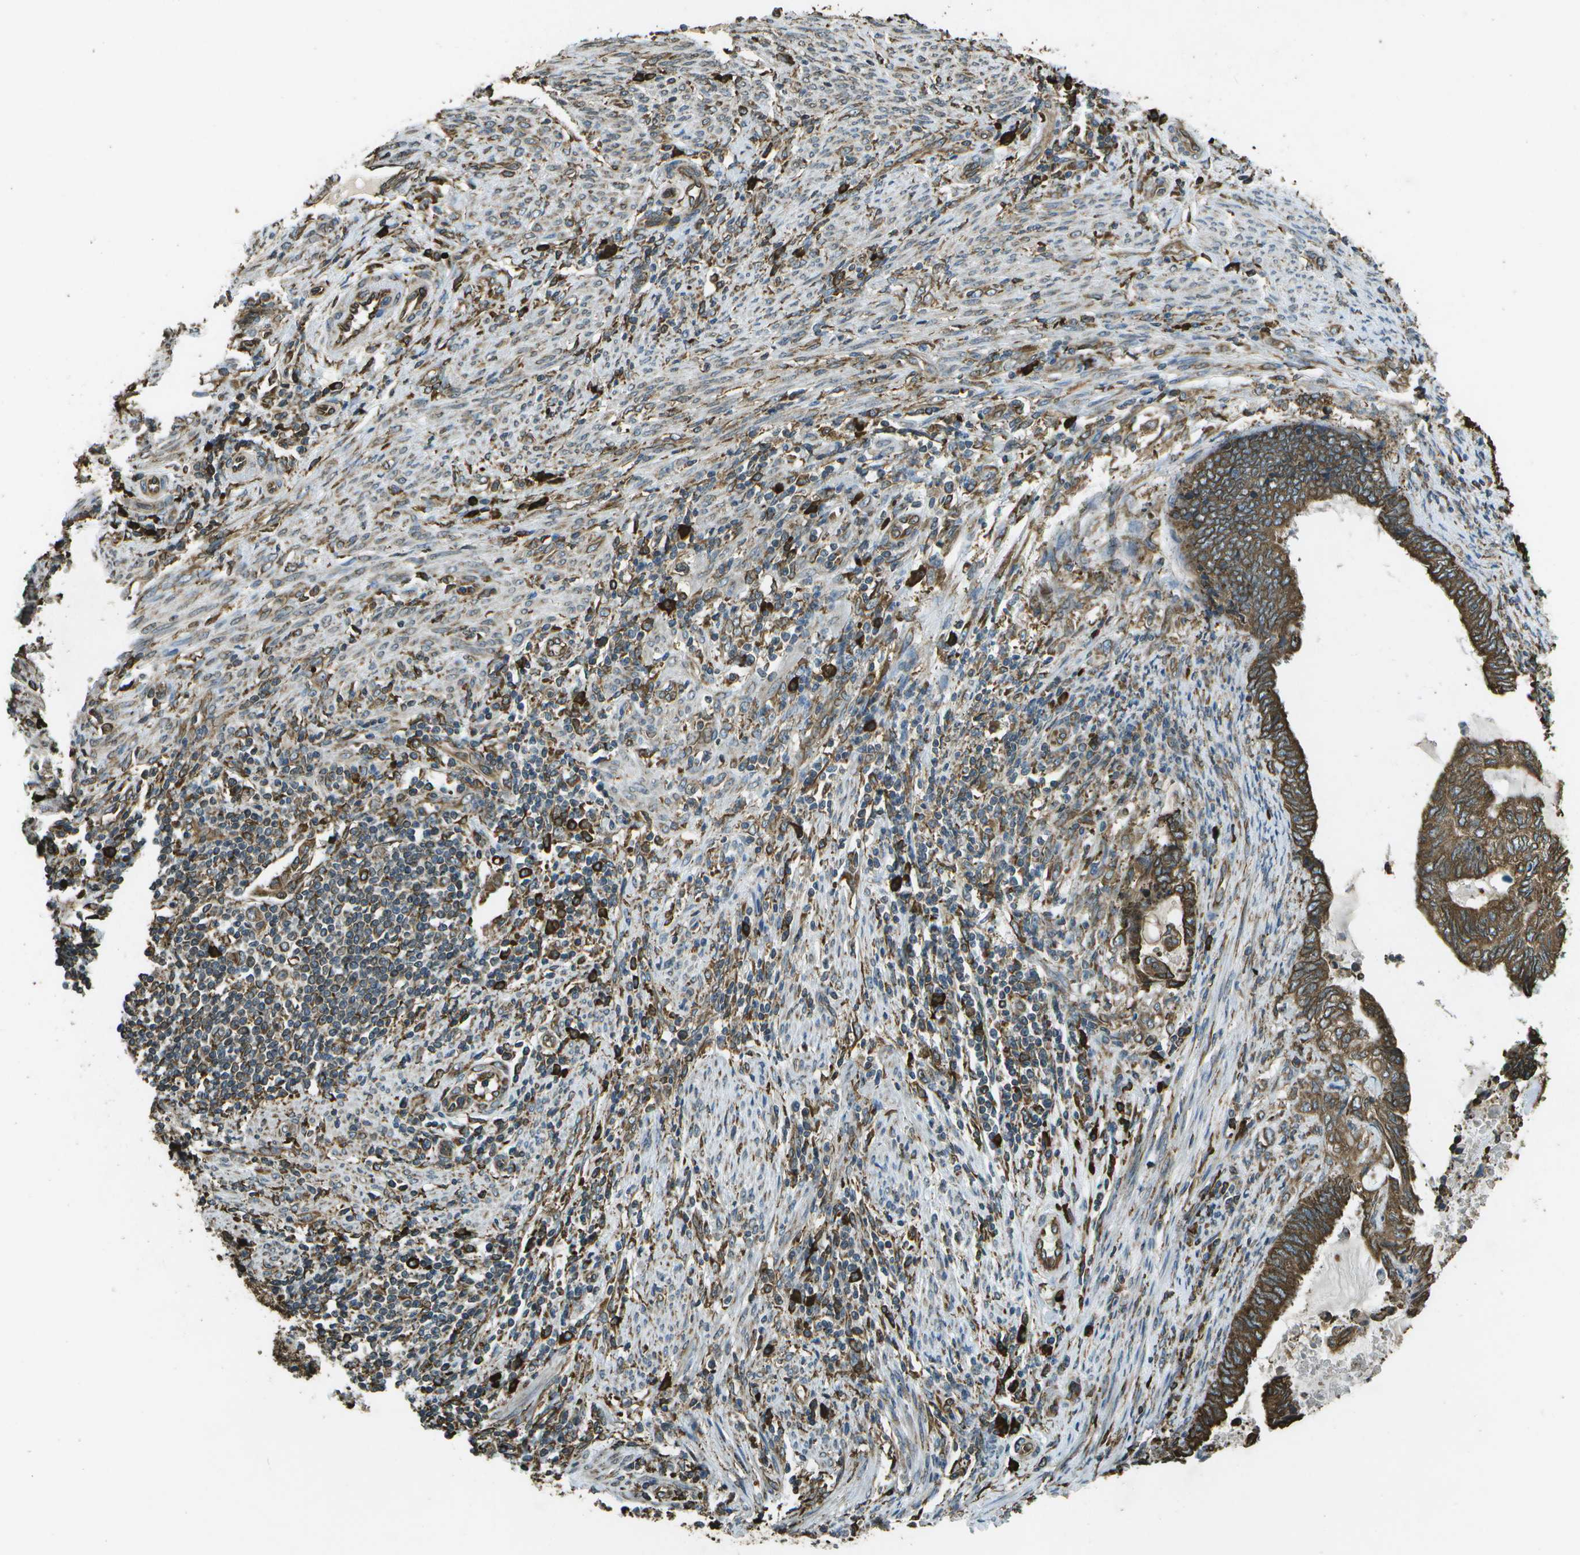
{"staining": {"intensity": "strong", "quantity": ">75%", "location": "cytoplasmic/membranous"}, "tissue": "endometrial cancer", "cell_type": "Tumor cells", "image_type": "cancer", "snomed": [{"axis": "morphology", "description": "Adenocarcinoma, NOS"}, {"axis": "topography", "description": "Uterus"}, {"axis": "topography", "description": "Endometrium"}], "caption": "This is a histology image of immunohistochemistry (IHC) staining of endometrial adenocarcinoma, which shows strong expression in the cytoplasmic/membranous of tumor cells.", "gene": "PDIA4", "patient": {"sex": "female", "age": 70}}